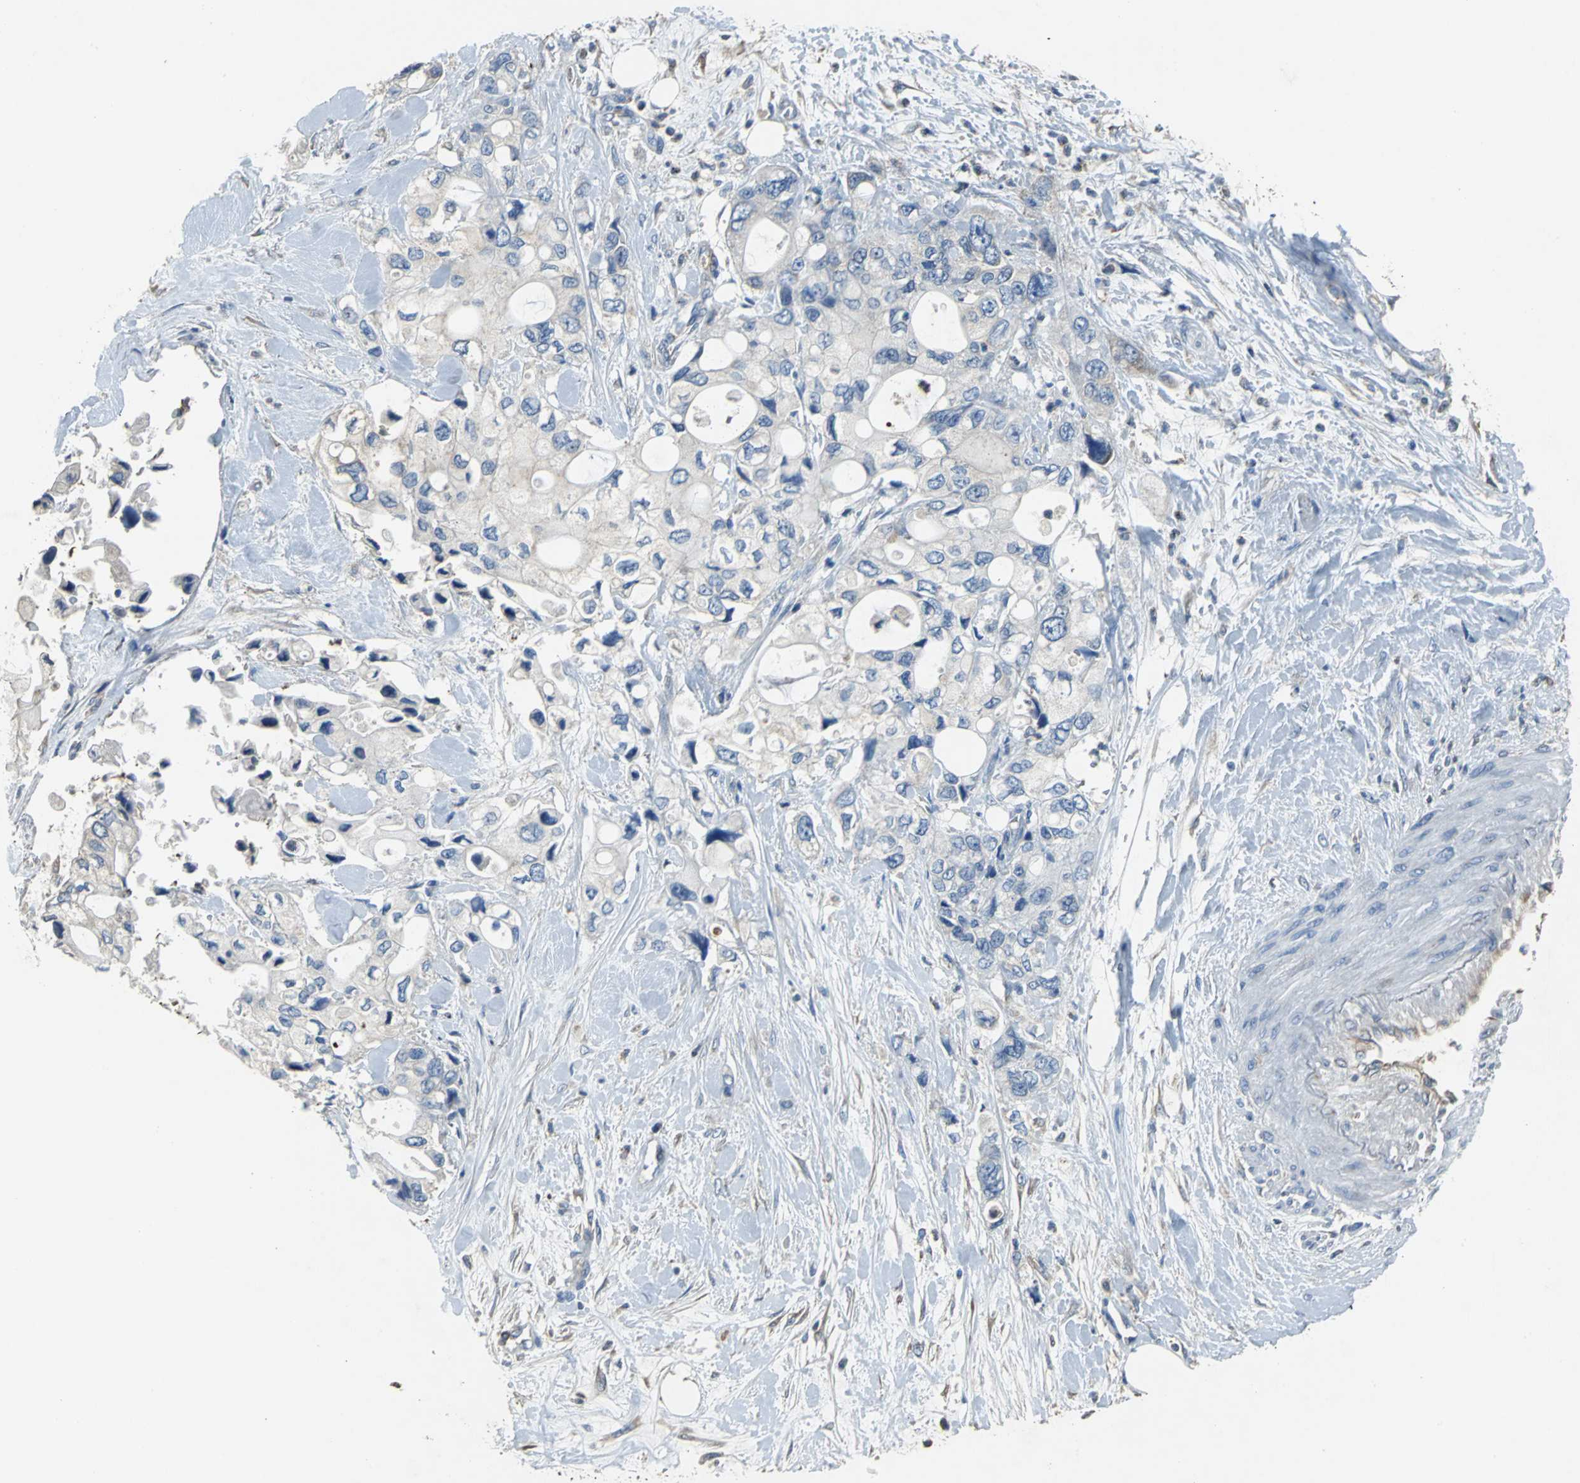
{"staining": {"intensity": "weak", "quantity": "<25%", "location": "cytoplasmic/membranous"}, "tissue": "pancreatic cancer", "cell_type": "Tumor cells", "image_type": "cancer", "snomed": [{"axis": "morphology", "description": "Adenocarcinoma, NOS"}, {"axis": "topography", "description": "Pancreas"}], "caption": "DAB (3,3'-diaminobenzidine) immunohistochemical staining of human adenocarcinoma (pancreatic) demonstrates no significant positivity in tumor cells.", "gene": "EIF5A", "patient": {"sex": "male", "age": 70}}